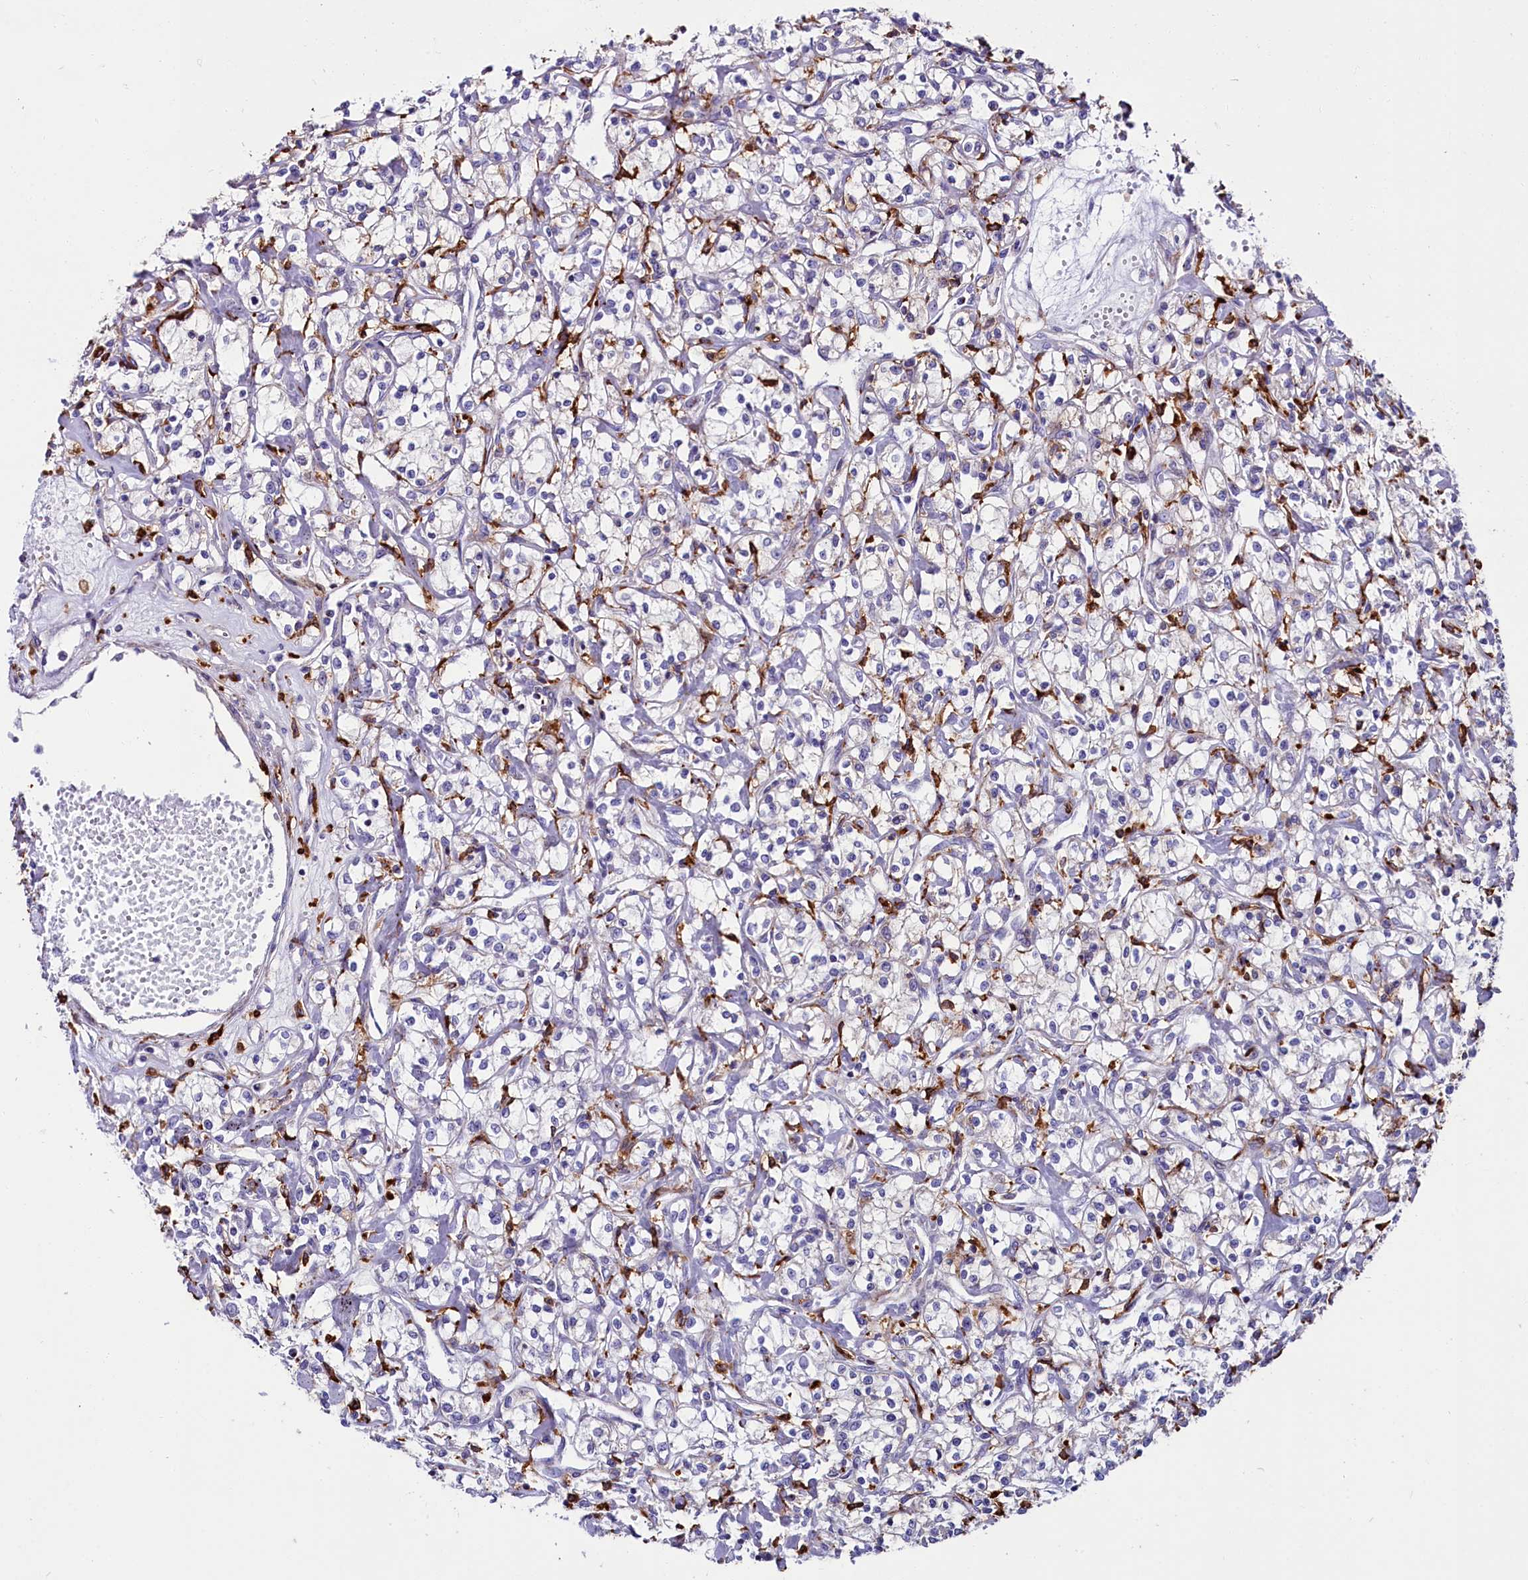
{"staining": {"intensity": "negative", "quantity": "none", "location": "none"}, "tissue": "renal cancer", "cell_type": "Tumor cells", "image_type": "cancer", "snomed": [{"axis": "morphology", "description": "Adenocarcinoma, NOS"}, {"axis": "topography", "description": "Kidney"}], "caption": "Immunohistochemistry histopathology image of human renal cancer (adenocarcinoma) stained for a protein (brown), which displays no positivity in tumor cells.", "gene": "IL20RA", "patient": {"sex": "female", "age": 59}}